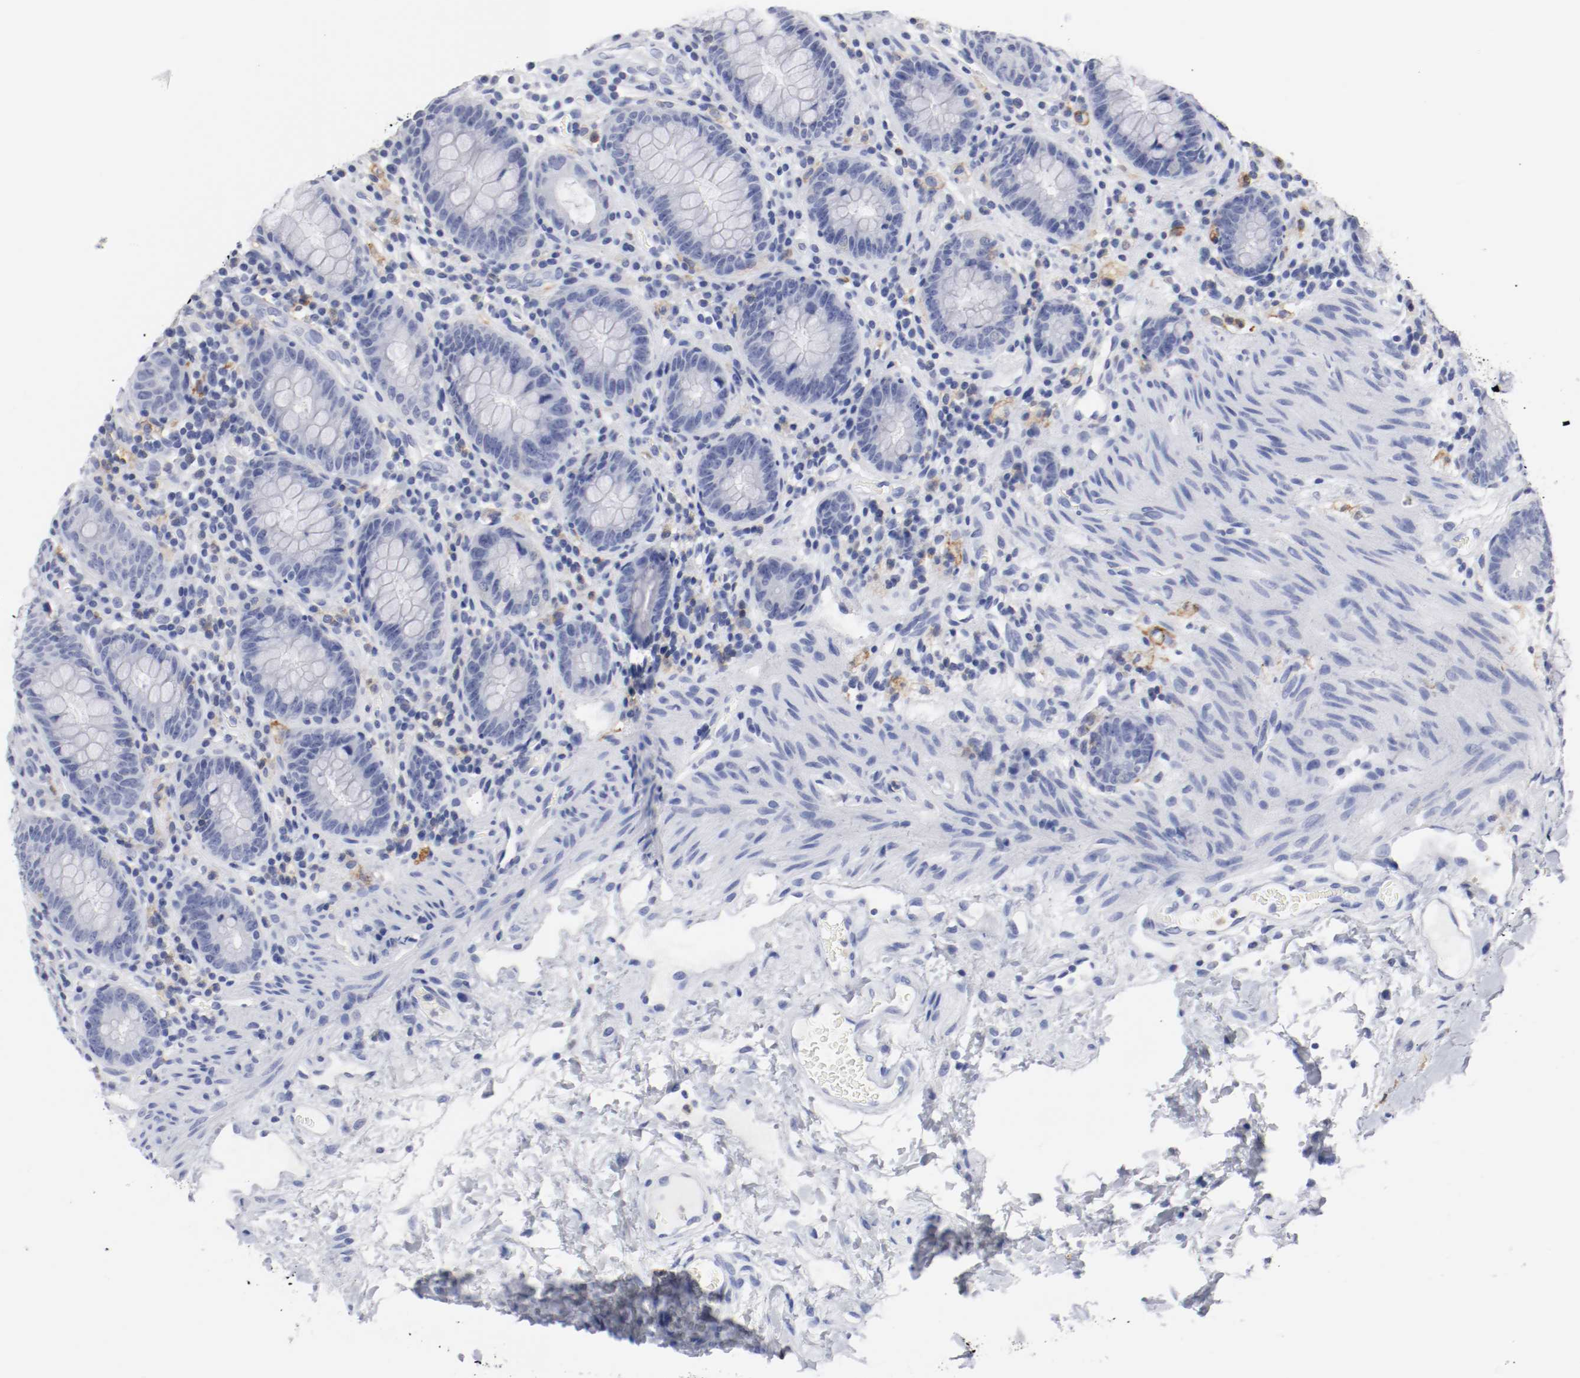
{"staining": {"intensity": "negative", "quantity": "none", "location": "none"}, "tissue": "colon", "cell_type": "Endothelial cells", "image_type": "normal", "snomed": [{"axis": "morphology", "description": "Normal tissue, NOS"}, {"axis": "topography", "description": "Colon"}], "caption": "This is a histopathology image of IHC staining of normal colon, which shows no expression in endothelial cells.", "gene": "ITGAX", "patient": {"sex": "female", "age": 46}}